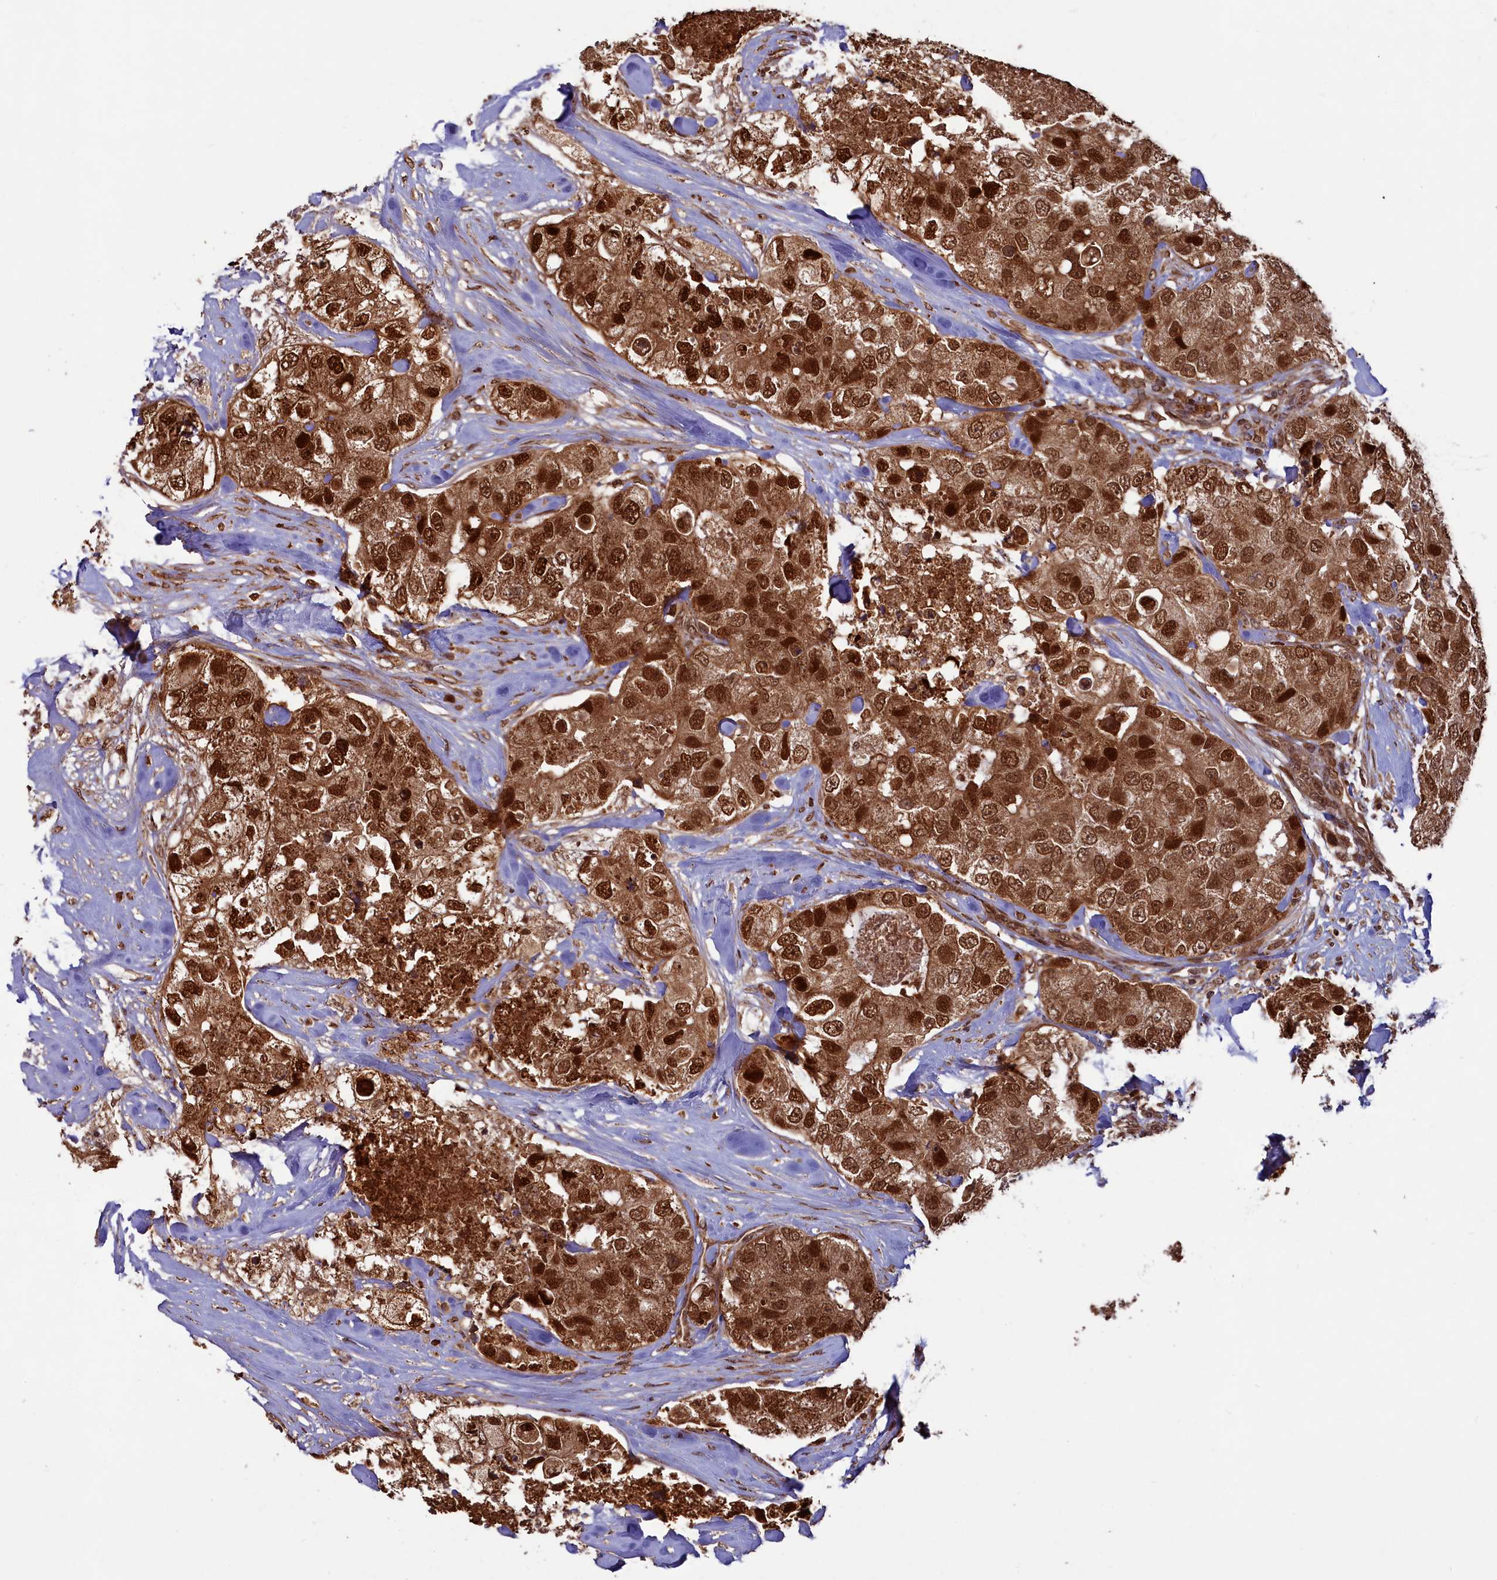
{"staining": {"intensity": "strong", "quantity": ">75%", "location": "cytoplasmic/membranous,nuclear"}, "tissue": "breast cancer", "cell_type": "Tumor cells", "image_type": "cancer", "snomed": [{"axis": "morphology", "description": "Duct carcinoma"}, {"axis": "topography", "description": "Breast"}], "caption": "Brown immunohistochemical staining in infiltrating ductal carcinoma (breast) demonstrates strong cytoplasmic/membranous and nuclear positivity in about >75% of tumor cells. Nuclei are stained in blue.", "gene": "NAE1", "patient": {"sex": "female", "age": 62}}